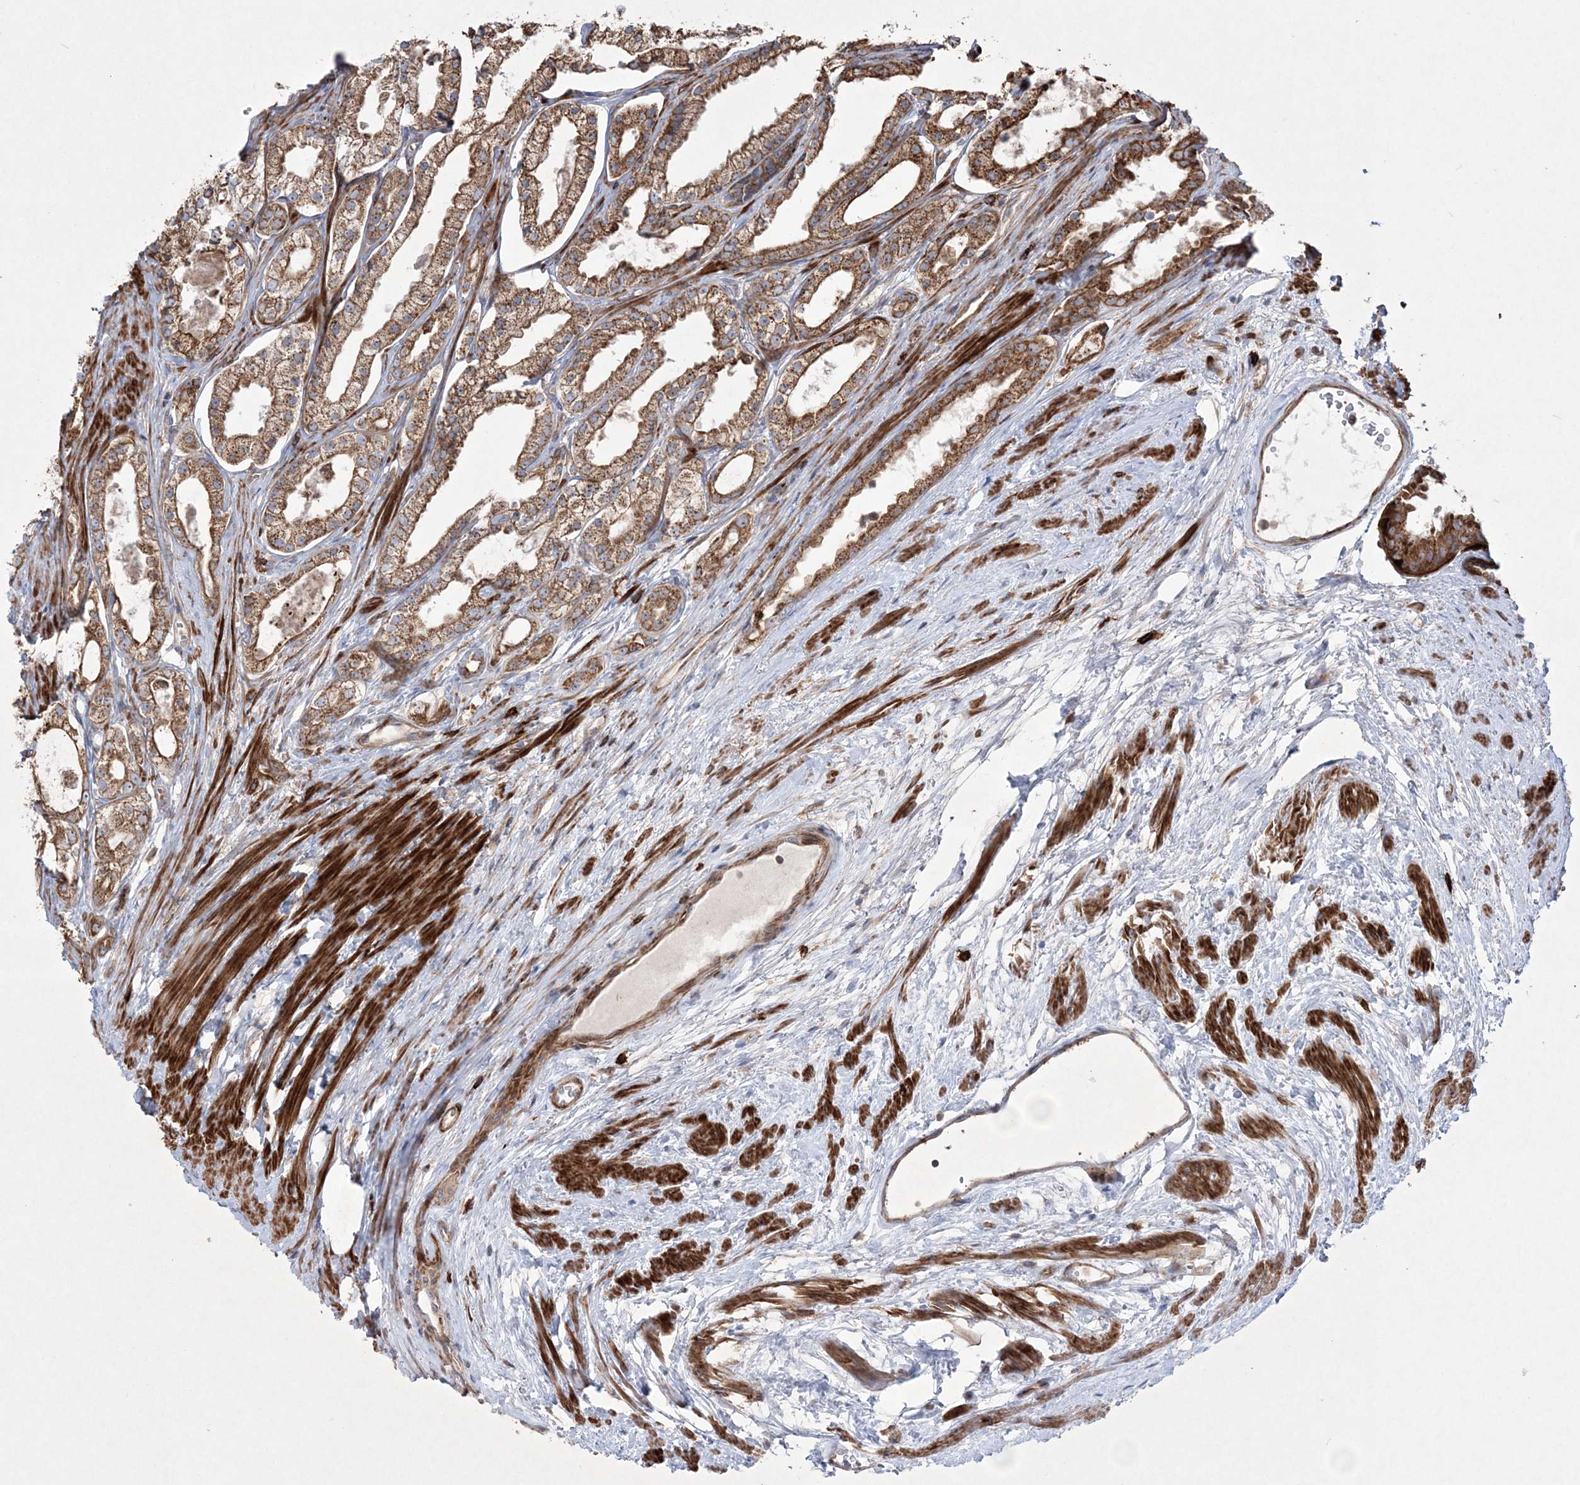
{"staining": {"intensity": "moderate", "quantity": ">75%", "location": "cytoplasmic/membranous"}, "tissue": "prostate cancer", "cell_type": "Tumor cells", "image_type": "cancer", "snomed": [{"axis": "morphology", "description": "Adenocarcinoma, High grade"}, {"axis": "topography", "description": "Prostate"}], "caption": "Tumor cells show moderate cytoplasmic/membranous positivity in about >75% of cells in high-grade adenocarcinoma (prostate).", "gene": "RICTOR", "patient": {"sex": "male", "age": 68}}